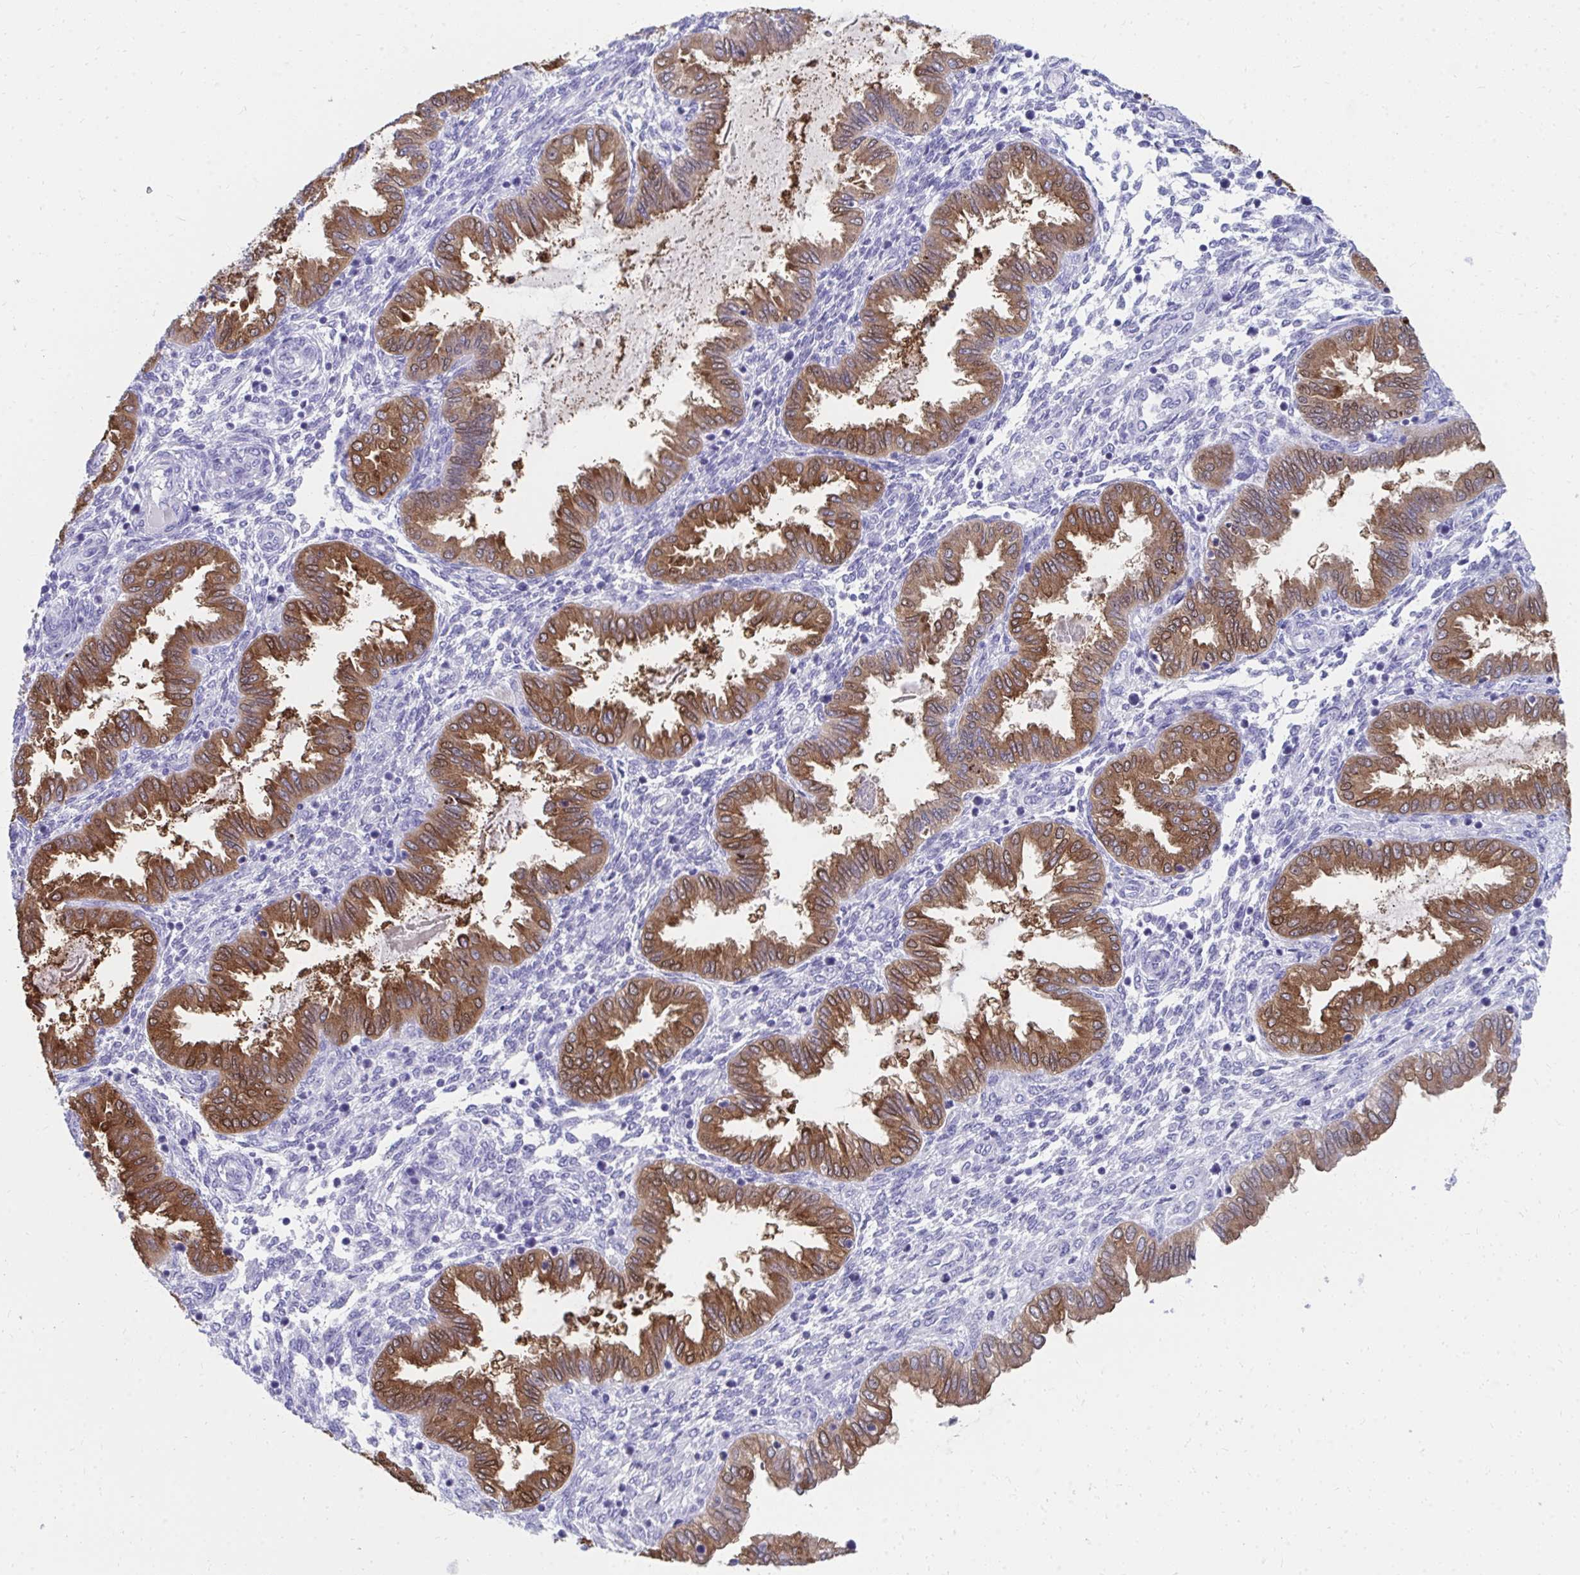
{"staining": {"intensity": "negative", "quantity": "none", "location": "none"}, "tissue": "endometrium", "cell_type": "Cells in endometrial stroma", "image_type": "normal", "snomed": [{"axis": "morphology", "description": "Normal tissue, NOS"}, {"axis": "topography", "description": "Endometrium"}], "caption": "An immunohistochemistry micrograph of normal endometrium is shown. There is no staining in cells in endometrial stroma of endometrium. (DAB immunohistochemistry (IHC) visualized using brightfield microscopy, high magnification).", "gene": "HGD", "patient": {"sex": "female", "age": 33}}